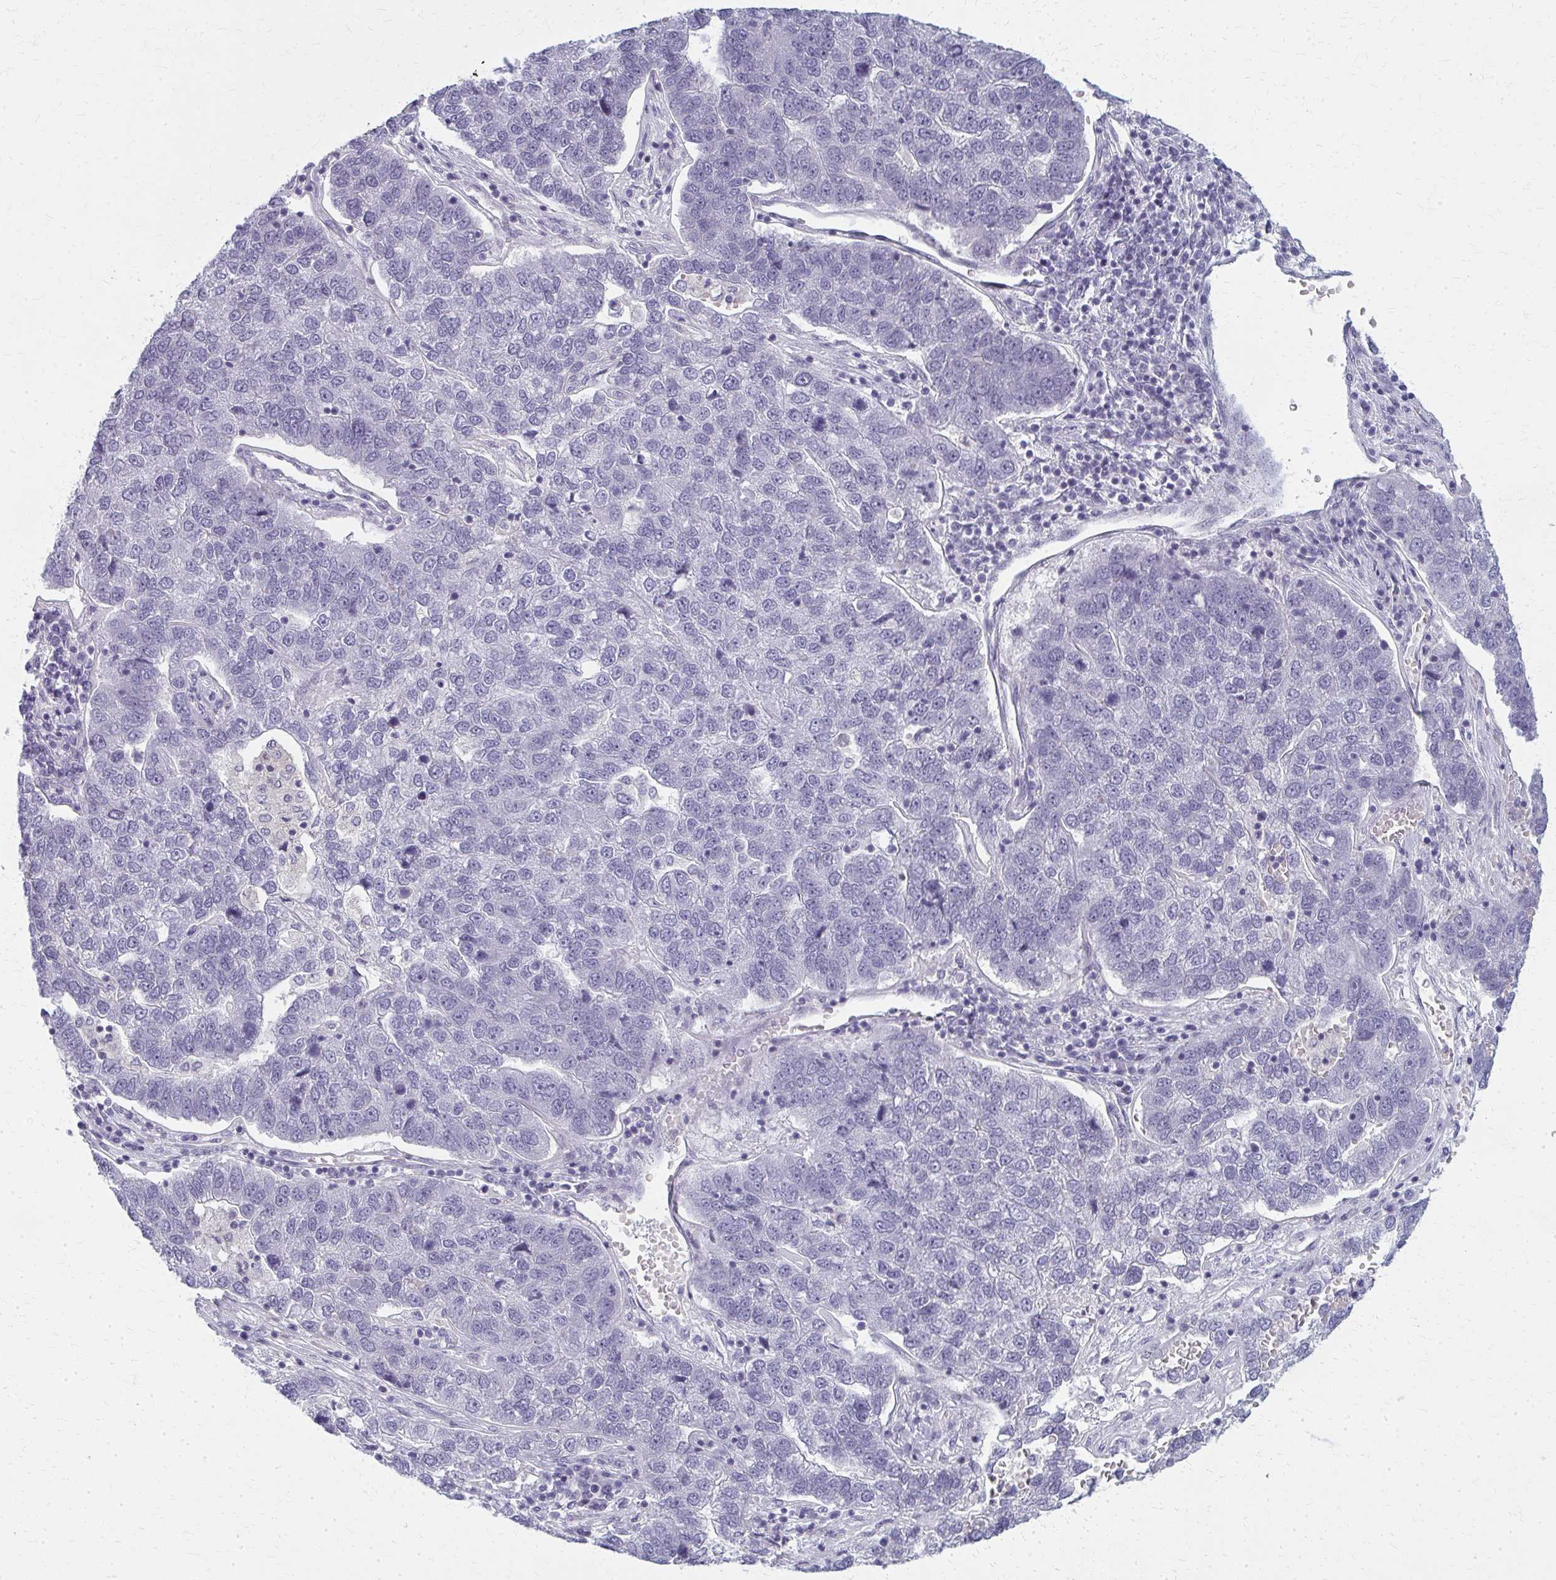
{"staining": {"intensity": "negative", "quantity": "none", "location": "none"}, "tissue": "pancreatic cancer", "cell_type": "Tumor cells", "image_type": "cancer", "snomed": [{"axis": "morphology", "description": "Adenocarcinoma, NOS"}, {"axis": "topography", "description": "Pancreas"}], "caption": "High power microscopy micrograph of an IHC histopathology image of pancreatic cancer (adenocarcinoma), revealing no significant staining in tumor cells.", "gene": "CASQ2", "patient": {"sex": "female", "age": 61}}